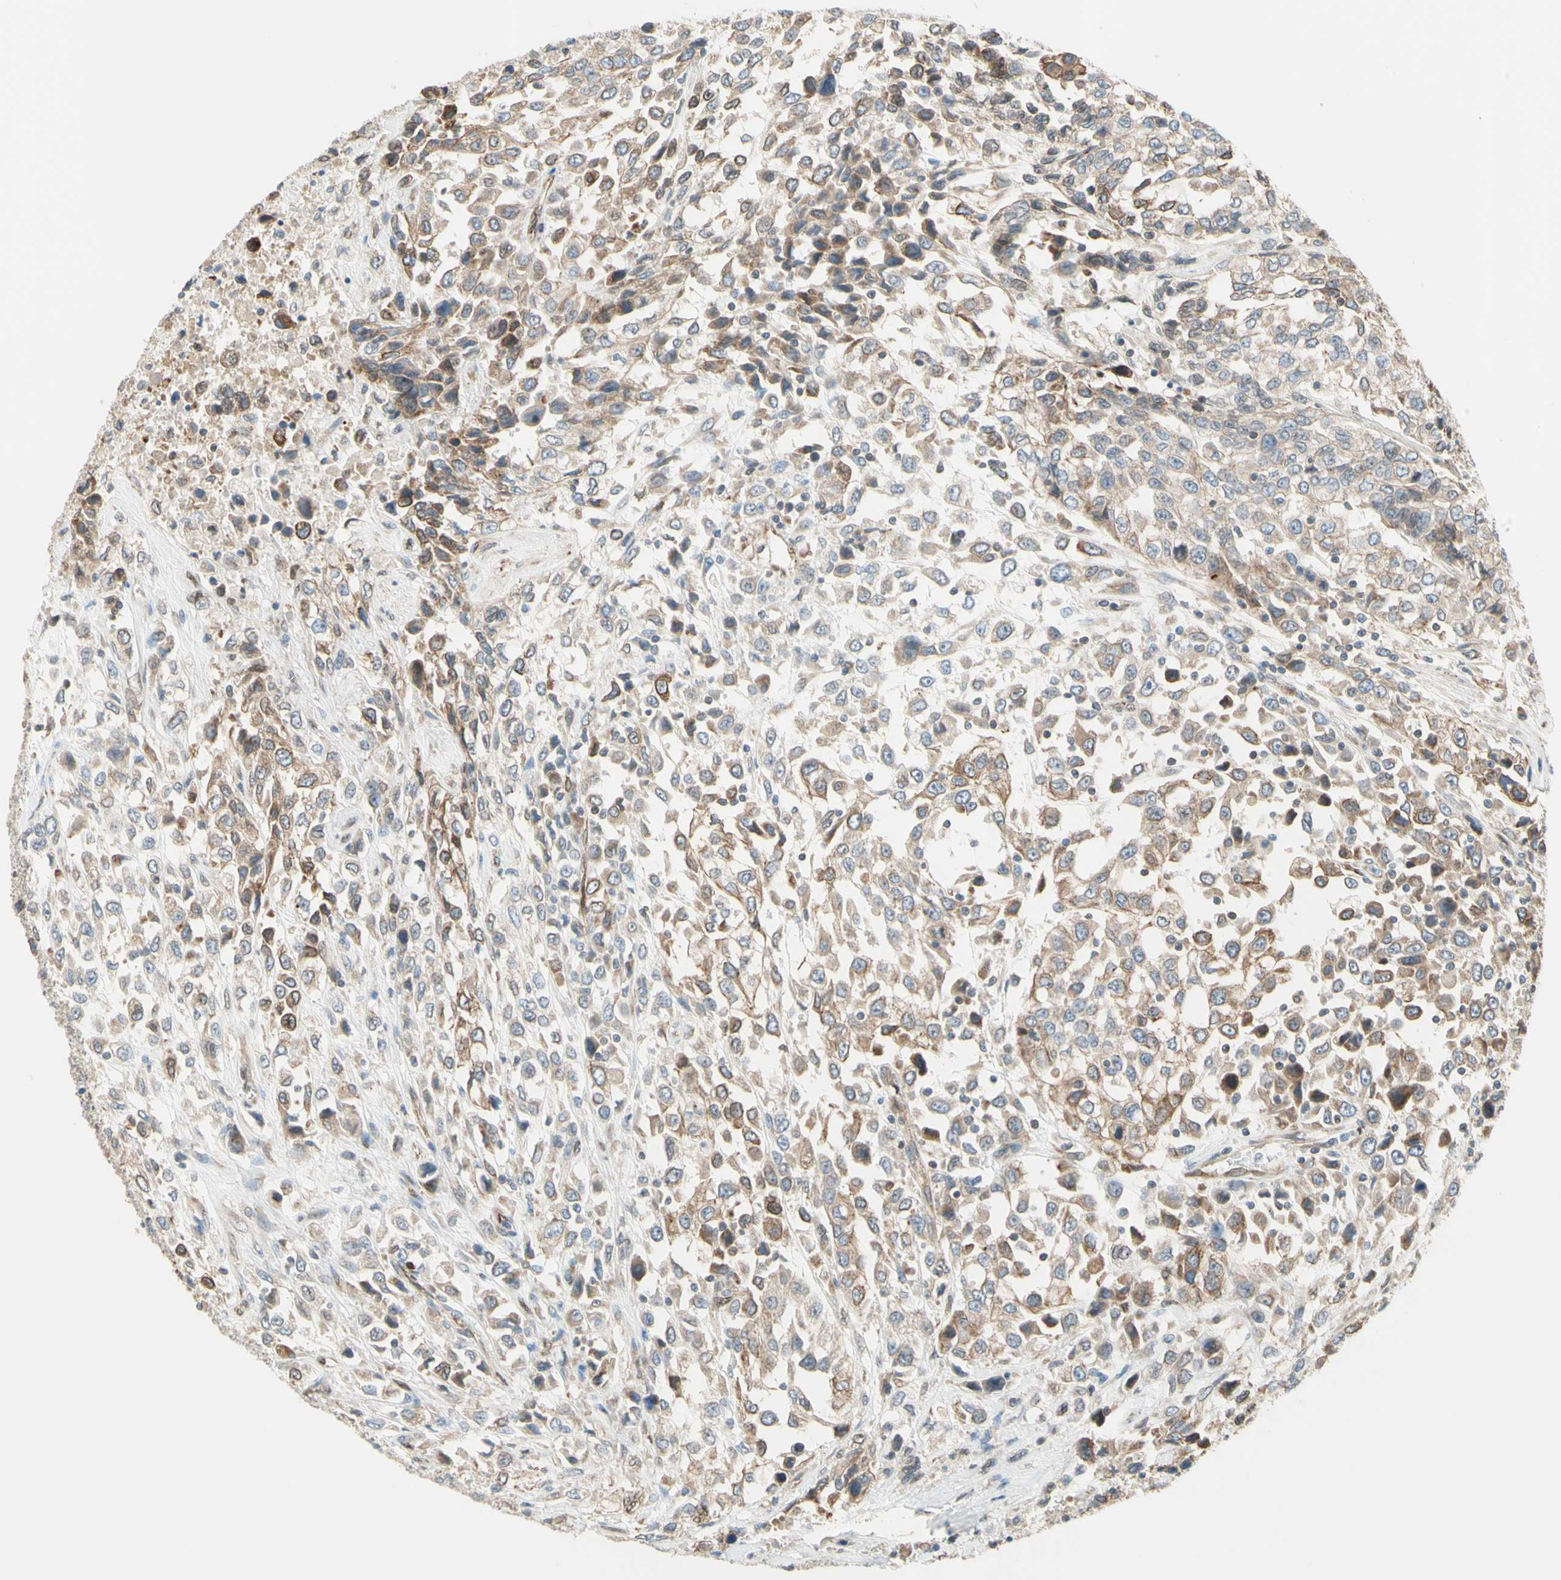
{"staining": {"intensity": "weak", "quantity": ">75%", "location": "cytoplasmic/membranous"}, "tissue": "urothelial cancer", "cell_type": "Tumor cells", "image_type": "cancer", "snomed": [{"axis": "morphology", "description": "Urothelial carcinoma, High grade"}, {"axis": "topography", "description": "Urinary bladder"}], "caption": "The photomicrograph displays a brown stain indicating the presence of a protein in the cytoplasmic/membranous of tumor cells in urothelial cancer.", "gene": "TRAF2", "patient": {"sex": "female", "age": 80}}